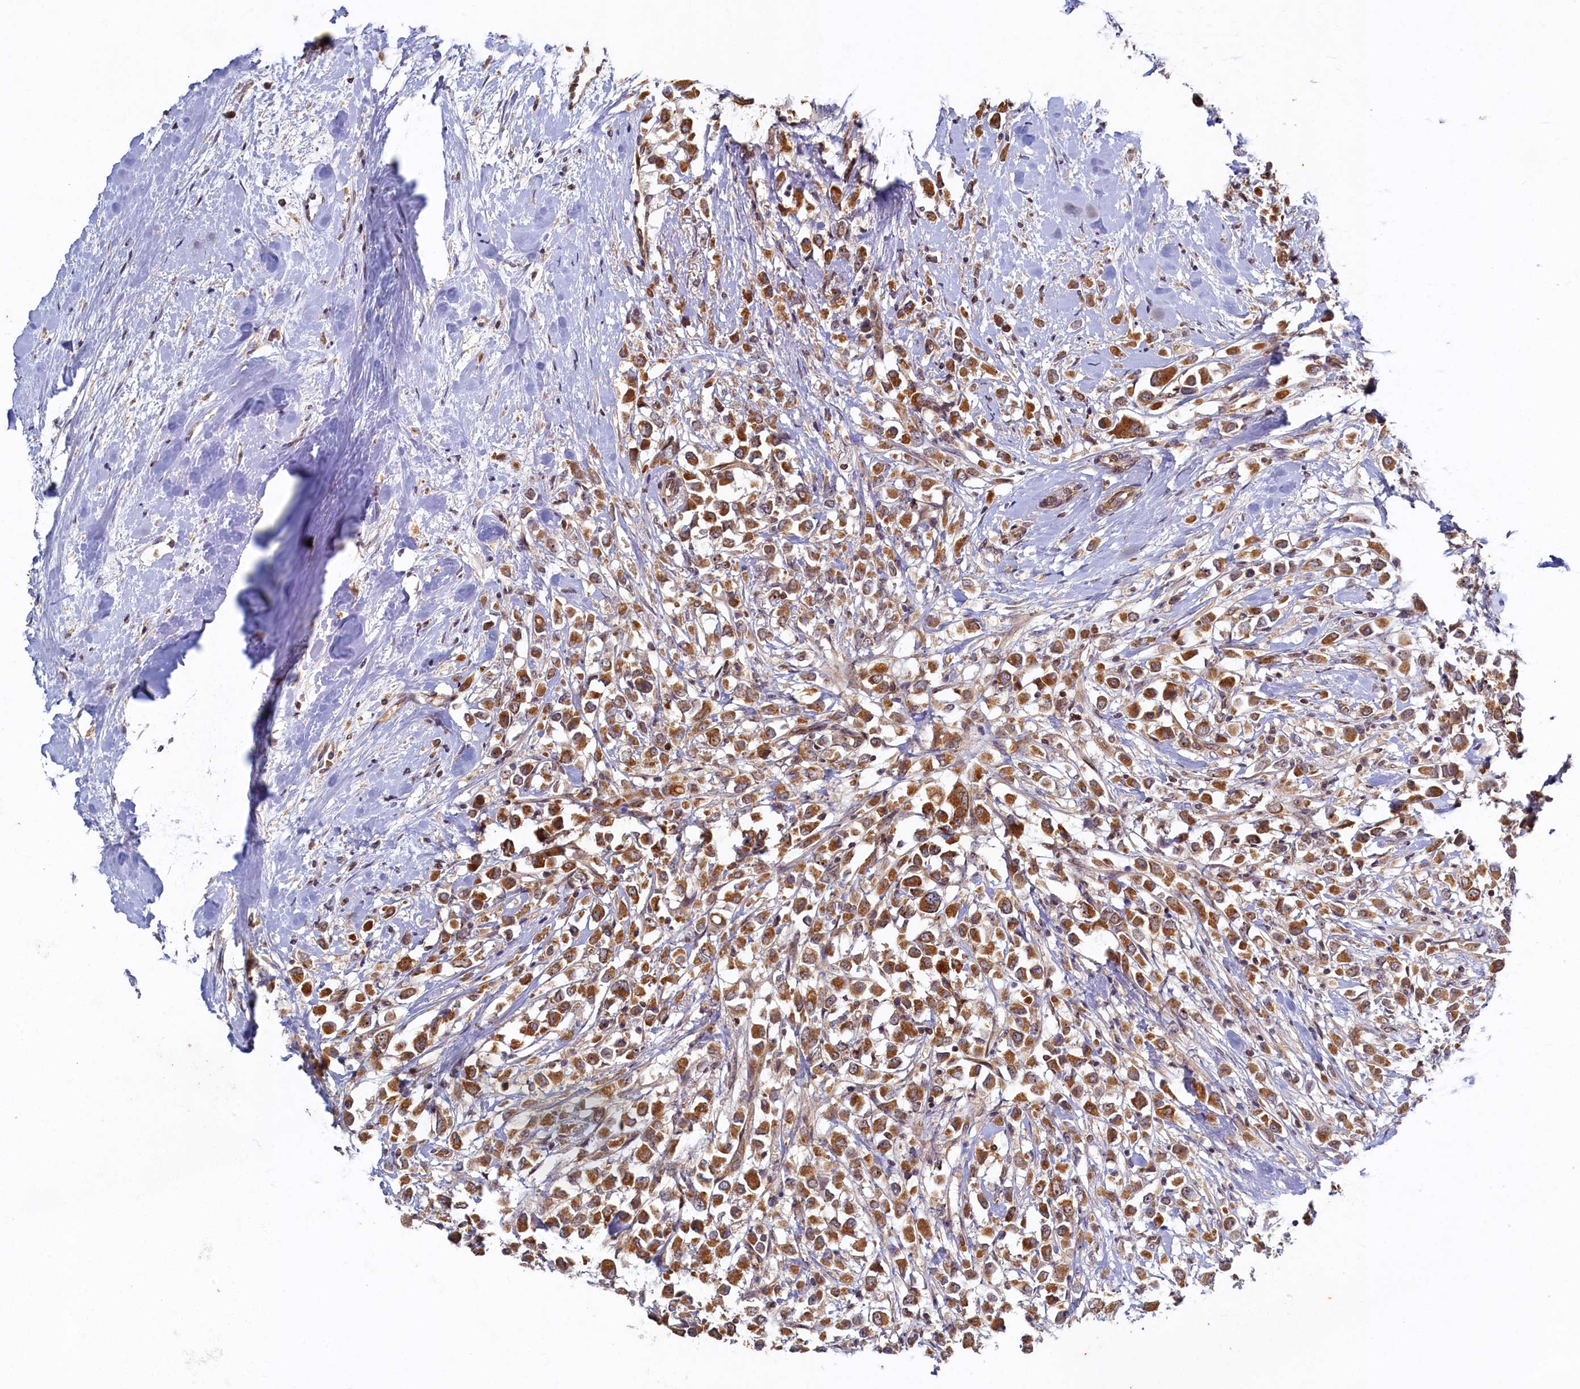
{"staining": {"intensity": "moderate", "quantity": ">75%", "location": "cytoplasmic/membranous"}, "tissue": "breast cancer", "cell_type": "Tumor cells", "image_type": "cancer", "snomed": [{"axis": "morphology", "description": "Duct carcinoma"}, {"axis": "topography", "description": "Breast"}], "caption": "Immunohistochemical staining of human breast cancer reveals medium levels of moderate cytoplasmic/membranous protein staining in approximately >75% of tumor cells.", "gene": "CEP20", "patient": {"sex": "female", "age": 87}}